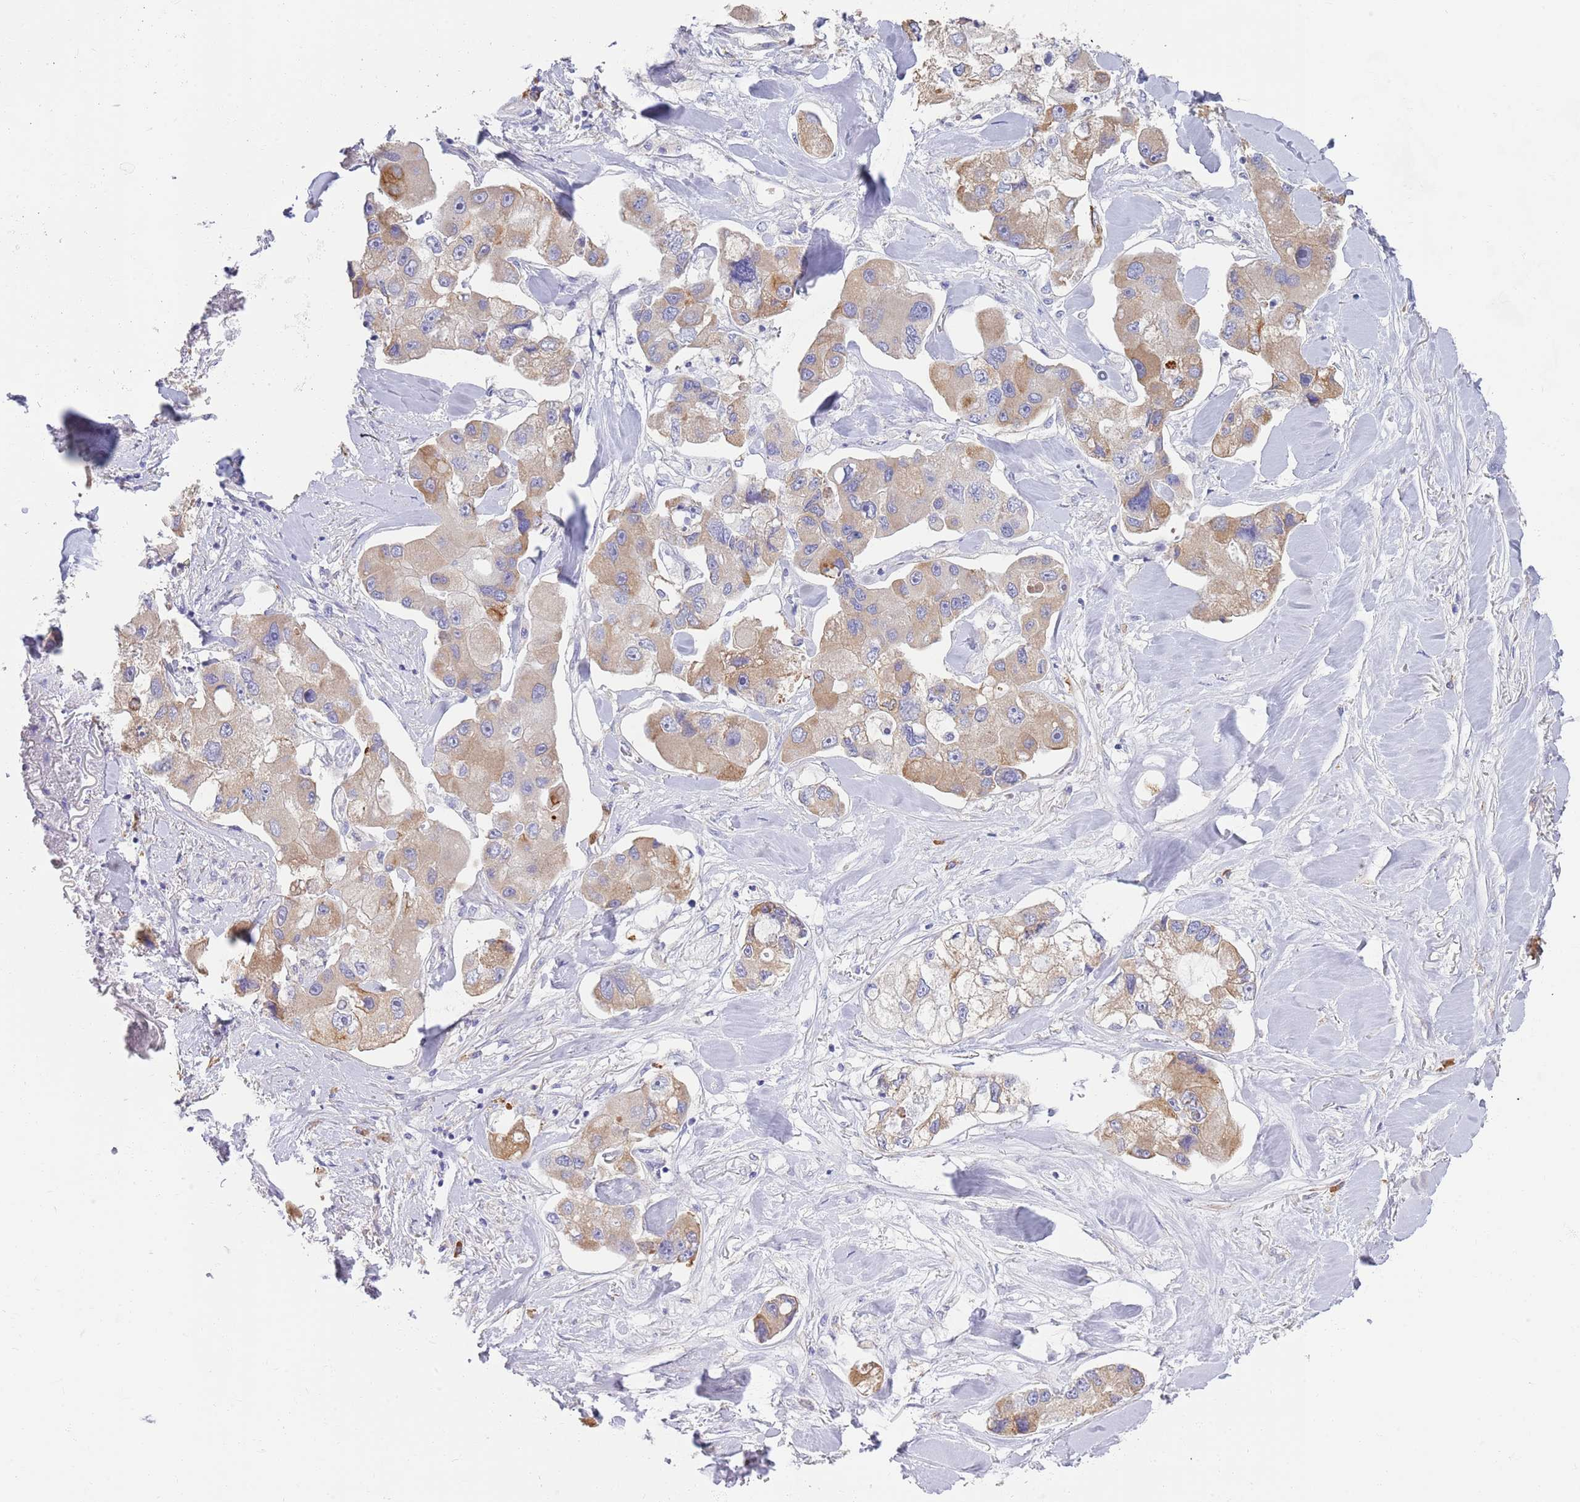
{"staining": {"intensity": "weak", "quantity": "25%-75%", "location": "cytoplasmic/membranous"}, "tissue": "lung cancer", "cell_type": "Tumor cells", "image_type": "cancer", "snomed": [{"axis": "morphology", "description": "Adenocarcinoma, NOS"}, {"axis": "topography", "description": "Lung"}], "caption": "The histopathology image shows immunohistochemical staining of lung cancer (adenocarcinoma). There is weak cytoplasmic/membranous positivity is appreciated in approximately 25%-75% of tumor cells. The staining is performed using DAB brown chromogen to label protein expression. The nuclei are counter-stained blue using hematoxylin.", "gene": "CCDC149", "patient": {"sex": "female", "age": 54}}